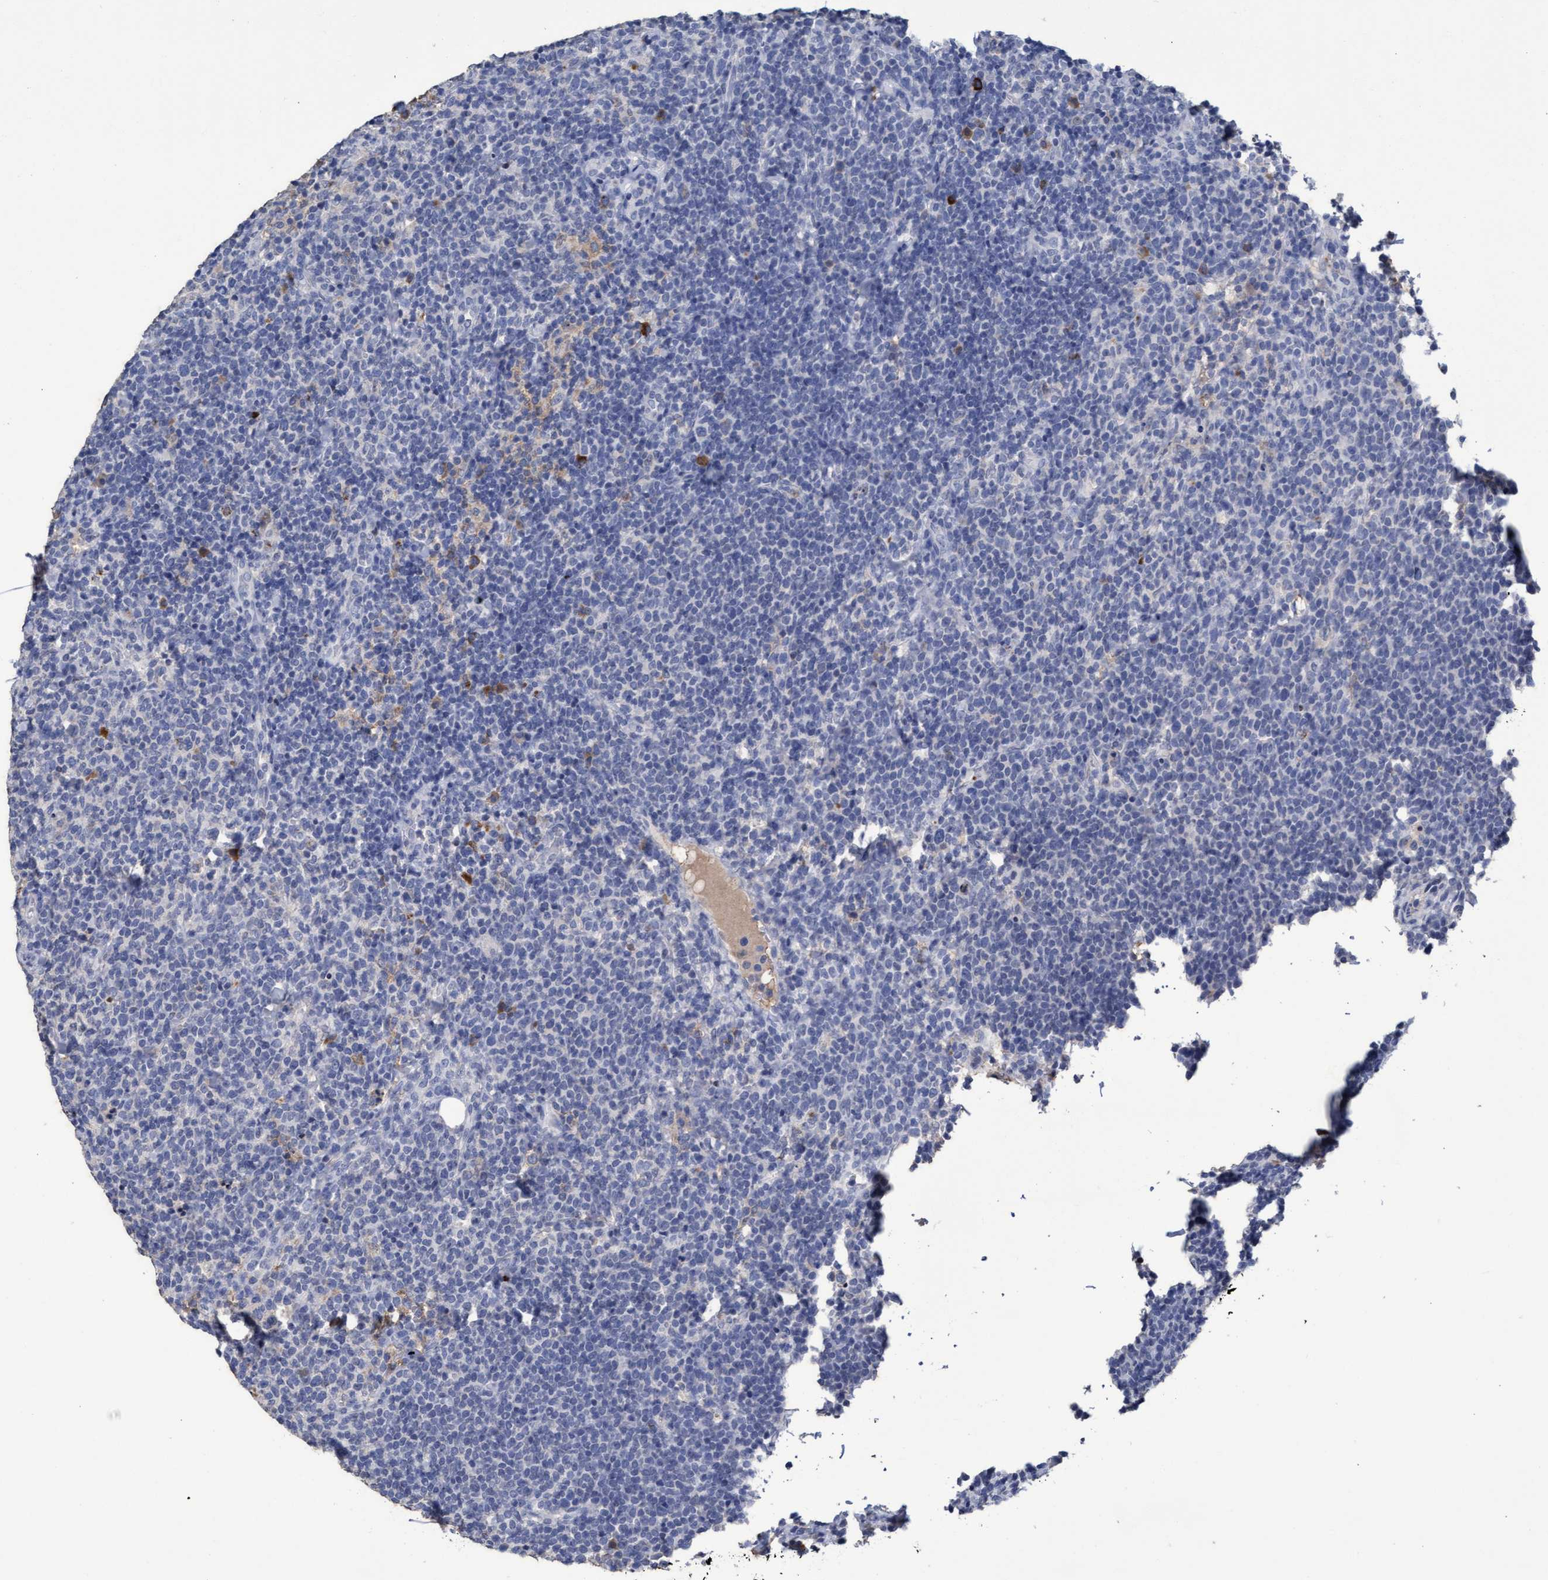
{"staining": {"intensity": "negative", "quantity": "none", "location": "none"}, "tissue": "lymphoma", "cell_type": "Tumor cells", "image_type": "cancer", "snomed": [{"axis": "morphology", "description": "Malignant lymphoma, non-Hodgkin's type, High grade"}, {"axis": "topography", "description": "Lymph node"}], "caption": "High magnification brightfield microscopy of high-grade malignant lymphoma, non-Hodgkin's type stained with DAB (3,3'-diaminobenzidine) (brown) and counterstained with hematoxylin (blue): tumor cells show no significant staining.", "gene": "GPR39", "patient": {"sex": "male", "age": 61}}